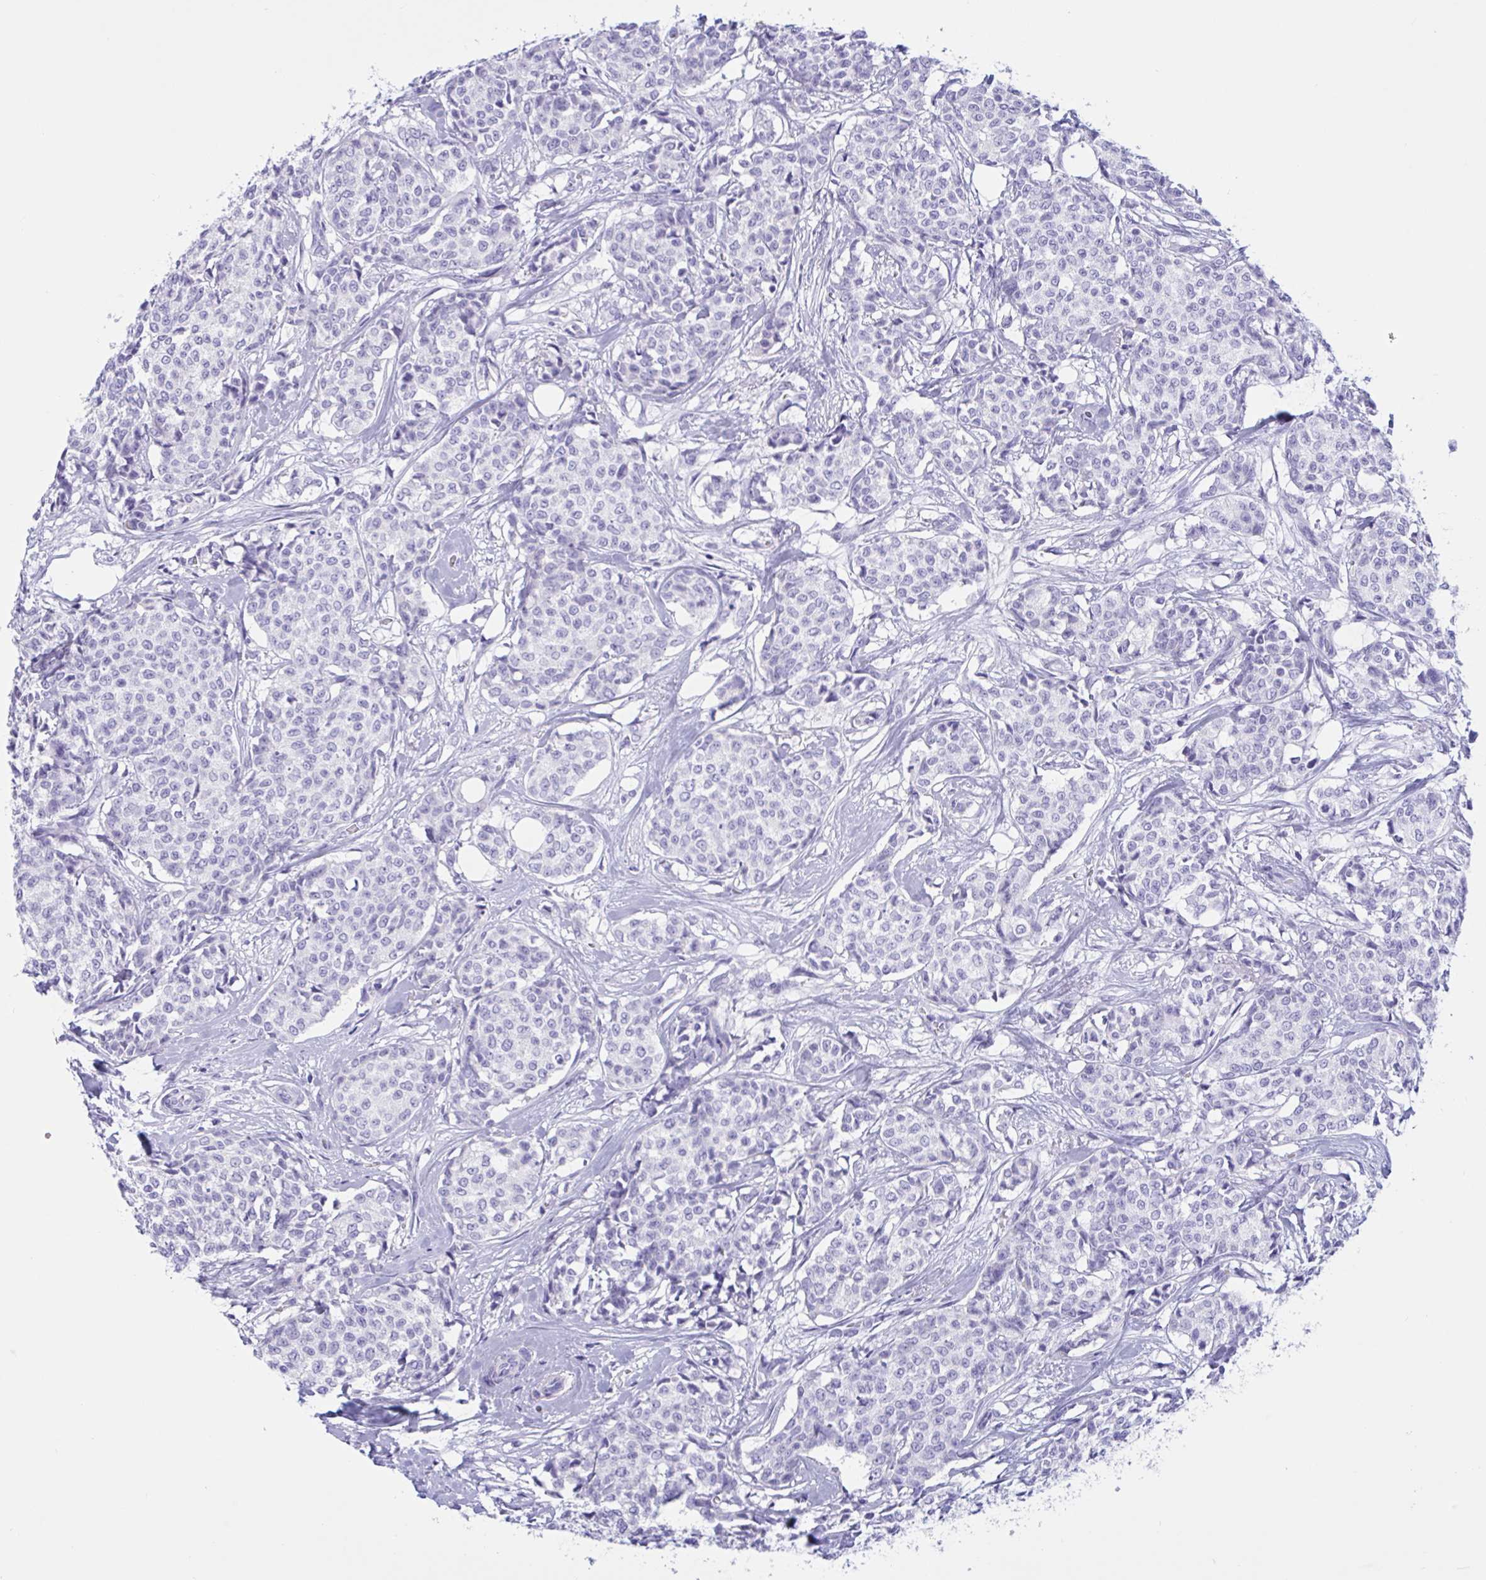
{"staining": {"intensity": "negative", "quantity": "none", "location": "none"}, "tissue": "breast cancer", "cell_type": "Tumor cells", "image_type": "cancer", "snomed": [{"axis": "morphology", "description": "Duct carcinoma"}, {"axis": "topography", "description": "Breast"}], "caption": "DAB immunohistochemical staining of human invasive ductal carcinoma (breast) demonstrates no significant expression in tumor cells.", "gene": "OXLD1", "patient": {"sex": "female", "age": 91}}